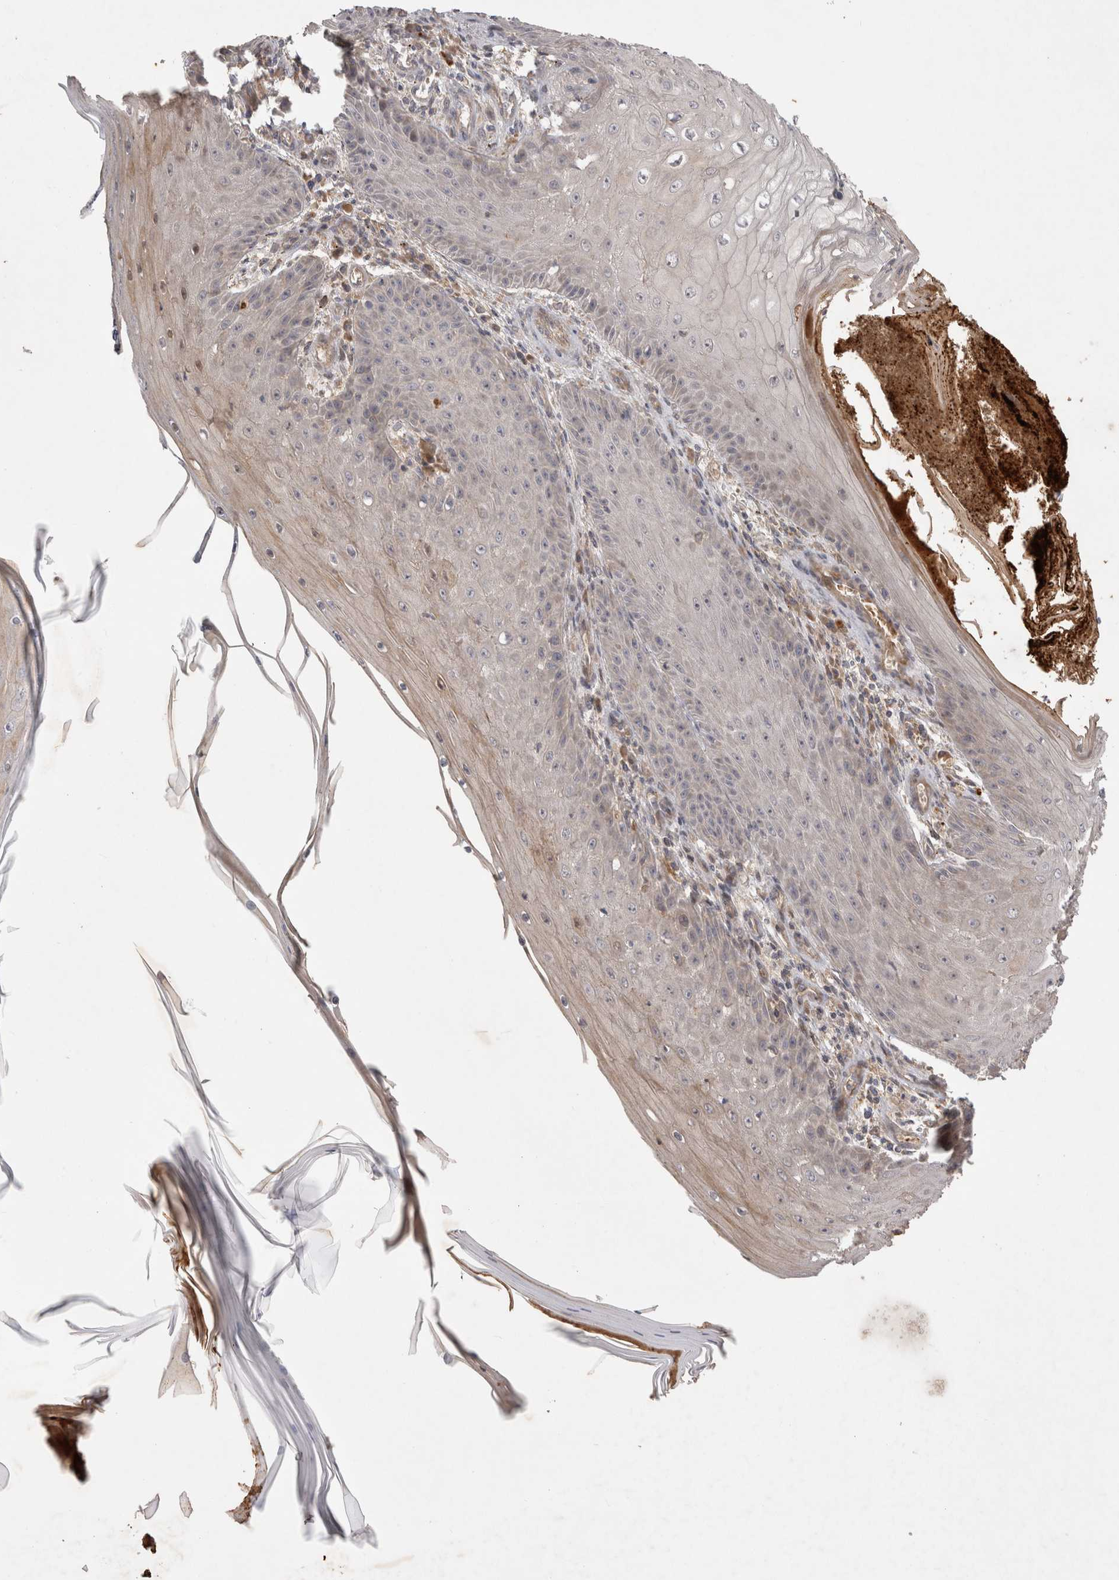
{"staining": {"intensity": "weak", "quantity": "<25%", "location": "cytoplasmic/membranous"}, "tissue": "skin cancer", "cell_type": "Tumor cells", "image_type": "cancer", "snomed": [{"axis": "morphology", "description": "Squamous cell carcinoma, NOS"}, {"axis": "topography", "description": "Skin"}], "caption": "Immunohistochemical staining of human skin cancer (squamous cell carcinoma) shows no significant expression in tumor cells.", "gene": "PPP1R42", "patient": {"sex": "female", "age": 73}}